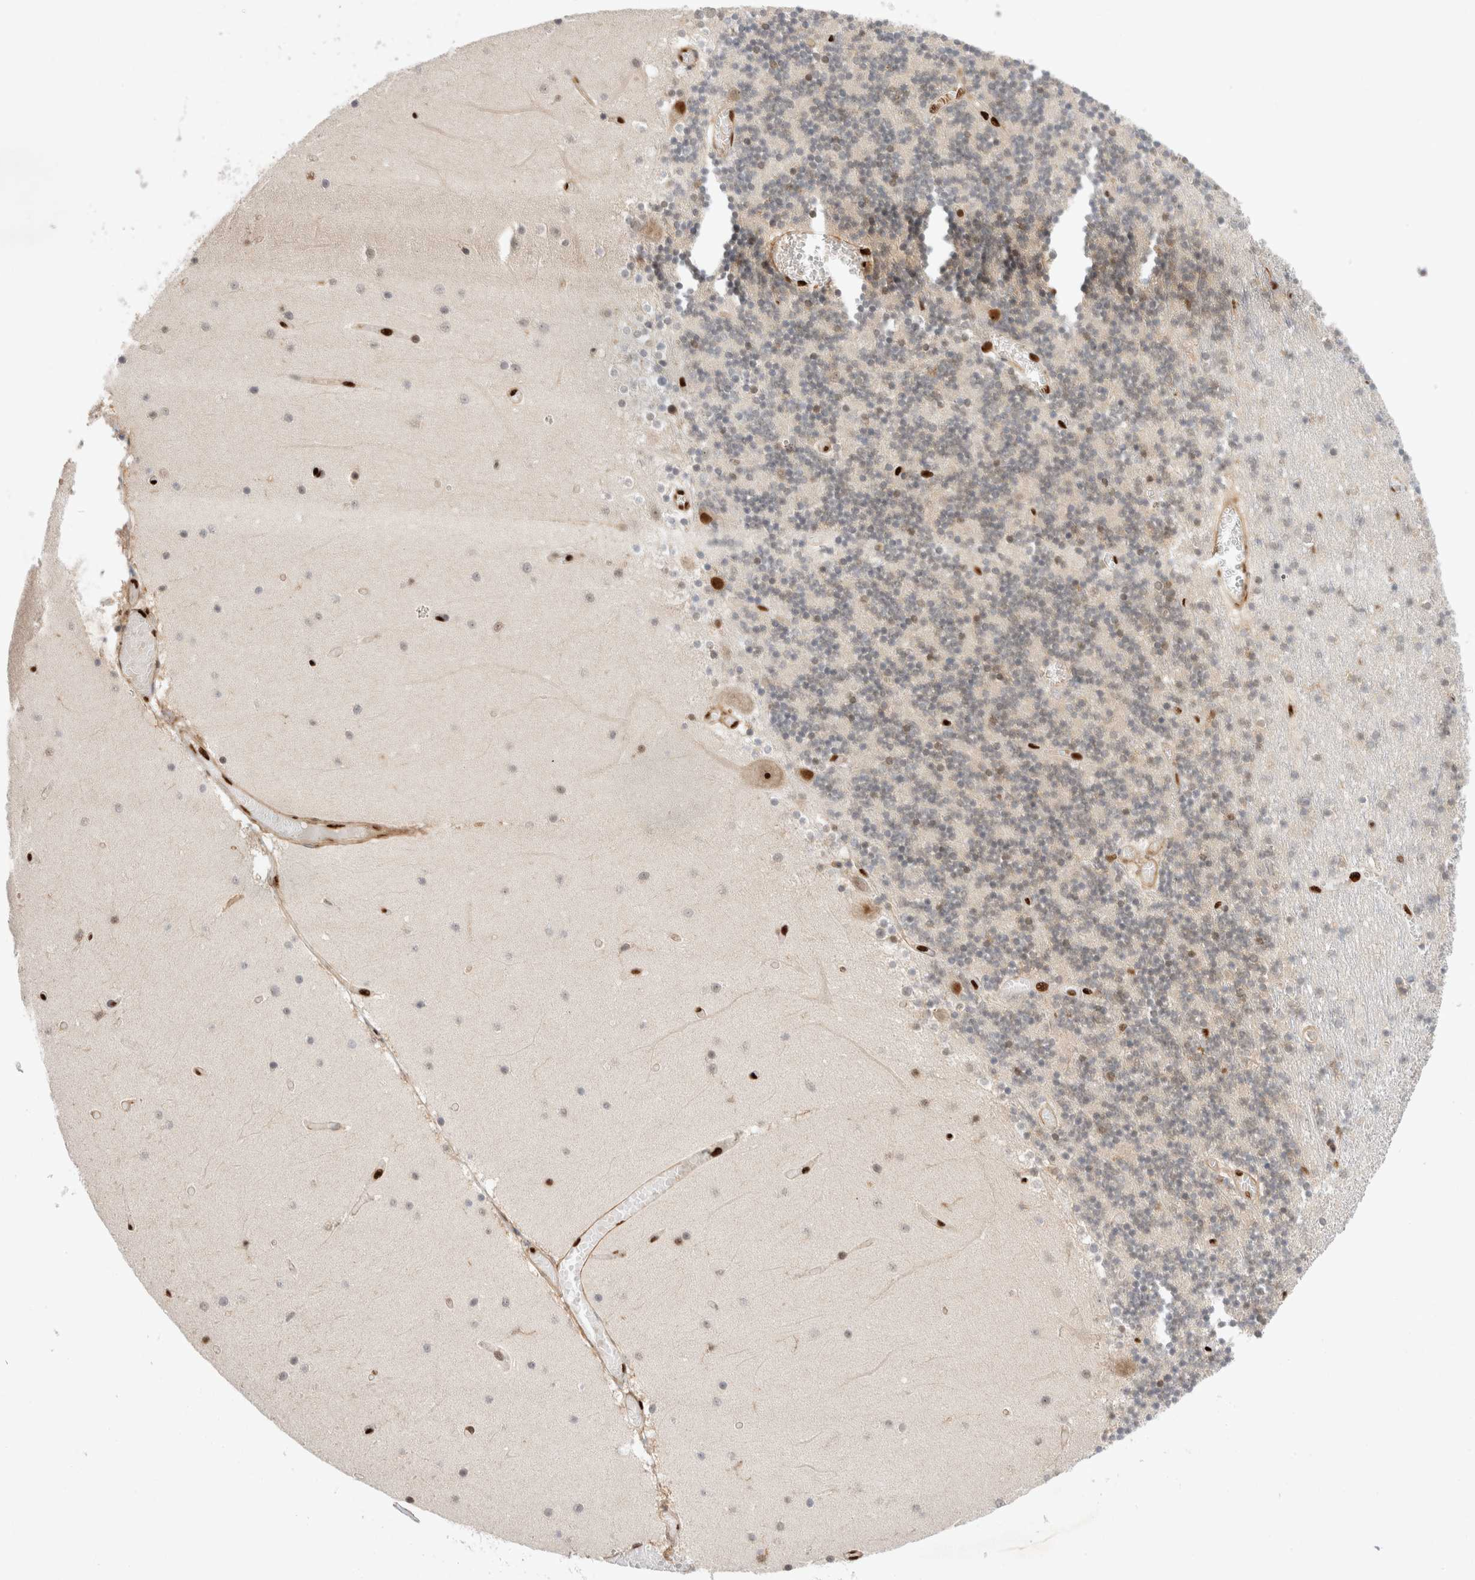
{"staining": {"intensity": "weak", "quantity": "<25%", "location": "nuclear"}, "tissue": "cerebellum", "cell_type": "Cells in granular layer", "image_type": "normal", "snomed": [{"axis": "morphology", "description": "Normal tissue, NOS"}, {"axis": "topography", "description": "Cerebellum"}], "caption": "DAB (3,3'-diaminobenzidine) immunohistochemical staining of unremarkable cerebellum demonstrates no significant expression in cells in granular layer. (DAB (3,3'-diaminobenzidine) immunohistochemistry visualized using brightfield microscopy, high magnification).", "gene": "TCF4", "patient": {"sex": "female", "age": 28}}